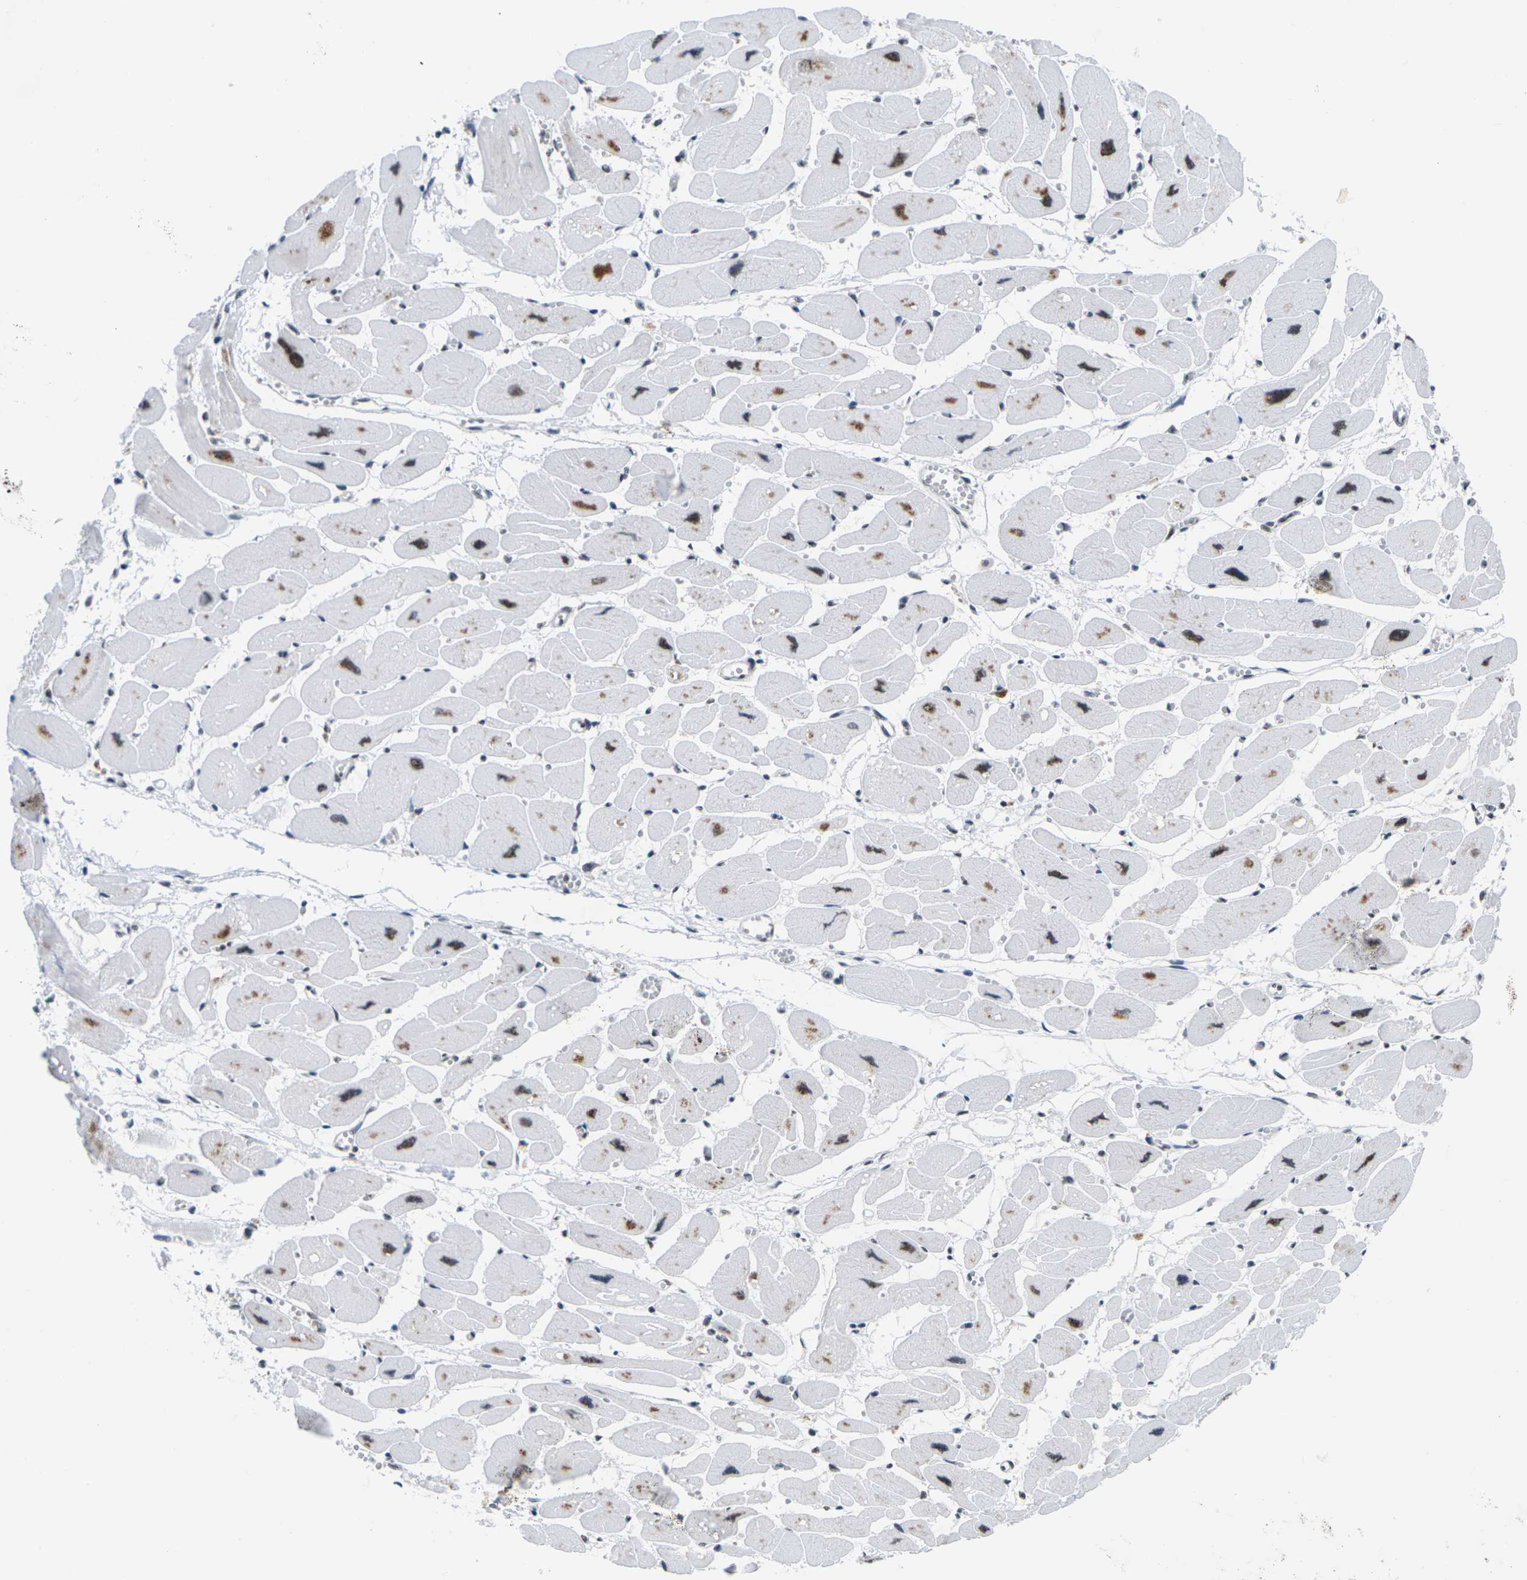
{"staining": {"intensity": "strong", "quantity": ">75%", "location": "nuclear"}, "tissue": "heart muscle", "cell_type": "Cardiomyocytes", "image_type": "normal", "snomed": [{"axis": "morphology", "description": "Normal tissue, NOS"}, {"axis": "topography", "description": "Heart"}], "caption": "Brown immunohistochemical staining in unremarkable human heart muscle exhibits strong nuclear positivity in approximately >75% of cardiomyocytes. Ihc stains the protein of interest in brown and the nuclei are stained blue.", "gene": "MAGOH", "patient": {"sex": "female", "age": 54}}